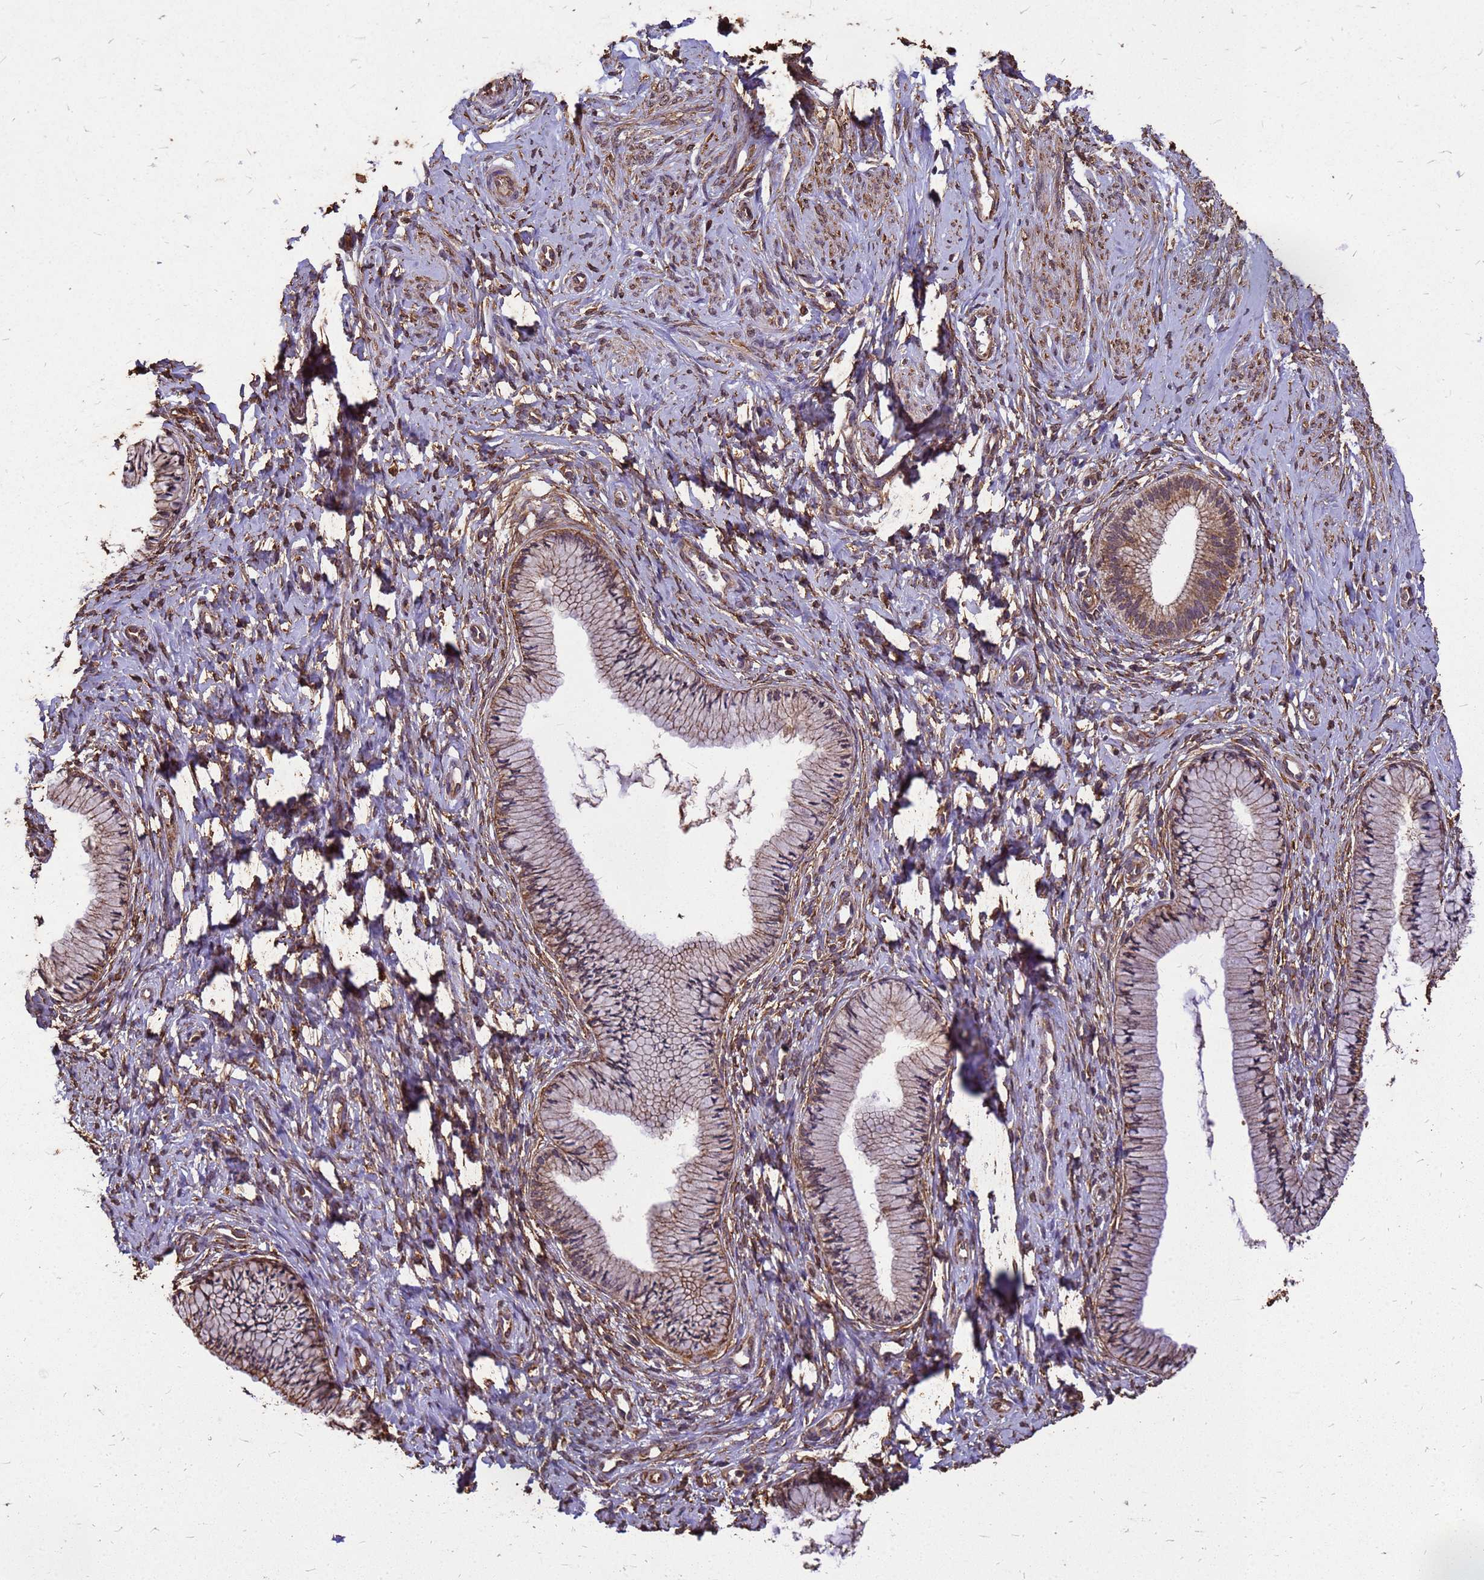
{"staining": {"intensity": "moderate", "quantity": "25%-75%", "location": "cytoplasmic/membranous"}, "tissue": "cervix", "cell_type": "Glandular cells", "image_type": "normal", "snomed": [{"axis": "morphology", "description": "Normal tissue, NOS"}, {"axis": "topography", "description": "Cervix"}], "caption": "Immunohistochemical staining of unremarkable human cervix displays moderate cytoplasmic/membranous protein expression in approximately 25%-75% of glandular cells.", "gene": "ZNF618", "patient": {"sex": "female", "age": 36}}